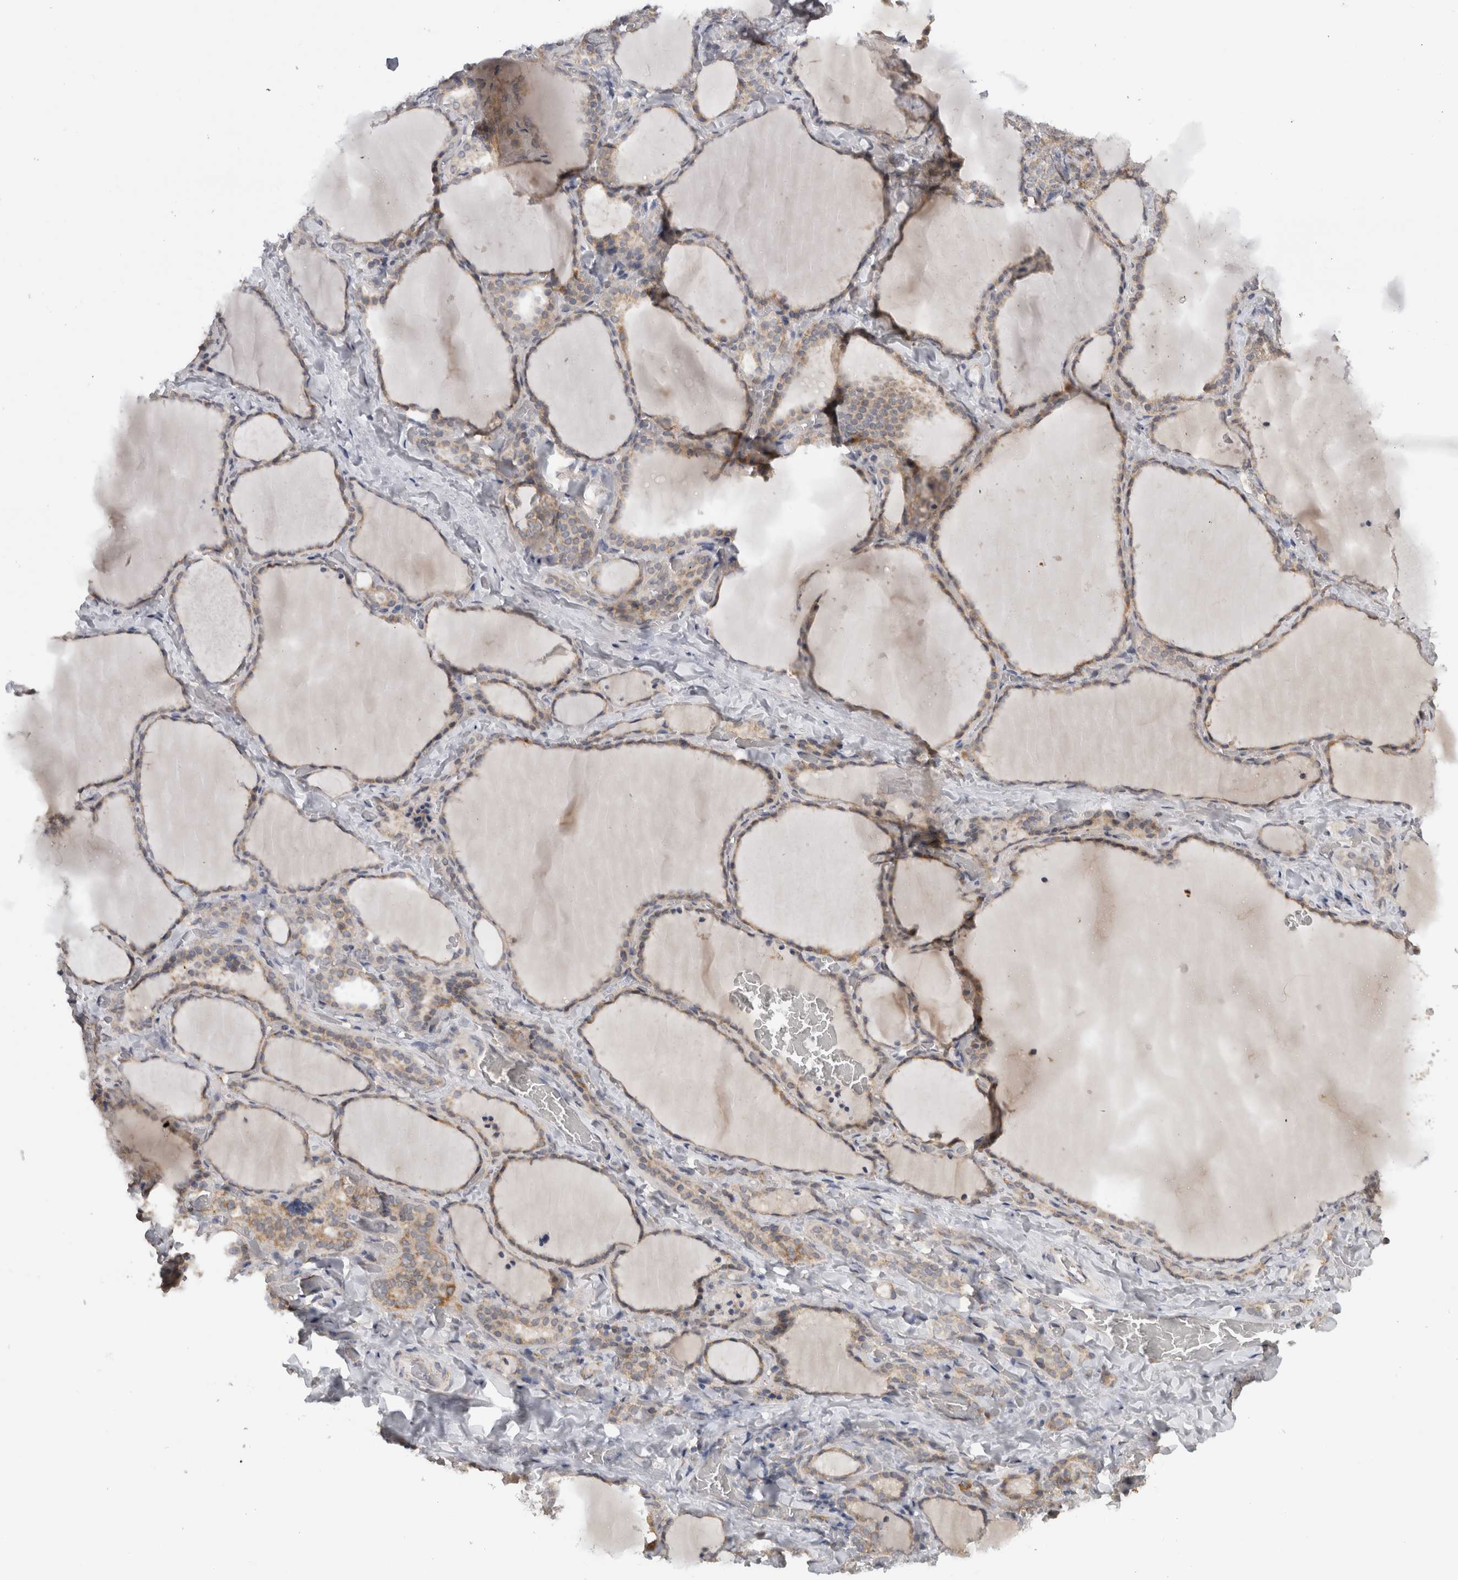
{"staining": {"intensity": "moderate", "quantity": ">75%", "location": "cytoplasmic/membranous"}, "tissue": "thyroid gland", "cell_type": "Glandular cells", "image_type": "normal", "snomed": [{"axis": "morphology", "description": "Normal tissue, NOS"}, {"axis": "topography", "description": "Thyroid gland"}], "caption": "Protein staining demonstrates moderate cytoplasmic/membranous expression in about >75% of glandular cells in normal thyroid gland.", "gene": "DYRK2", "patient": {"sex": "female", "age": 22}}